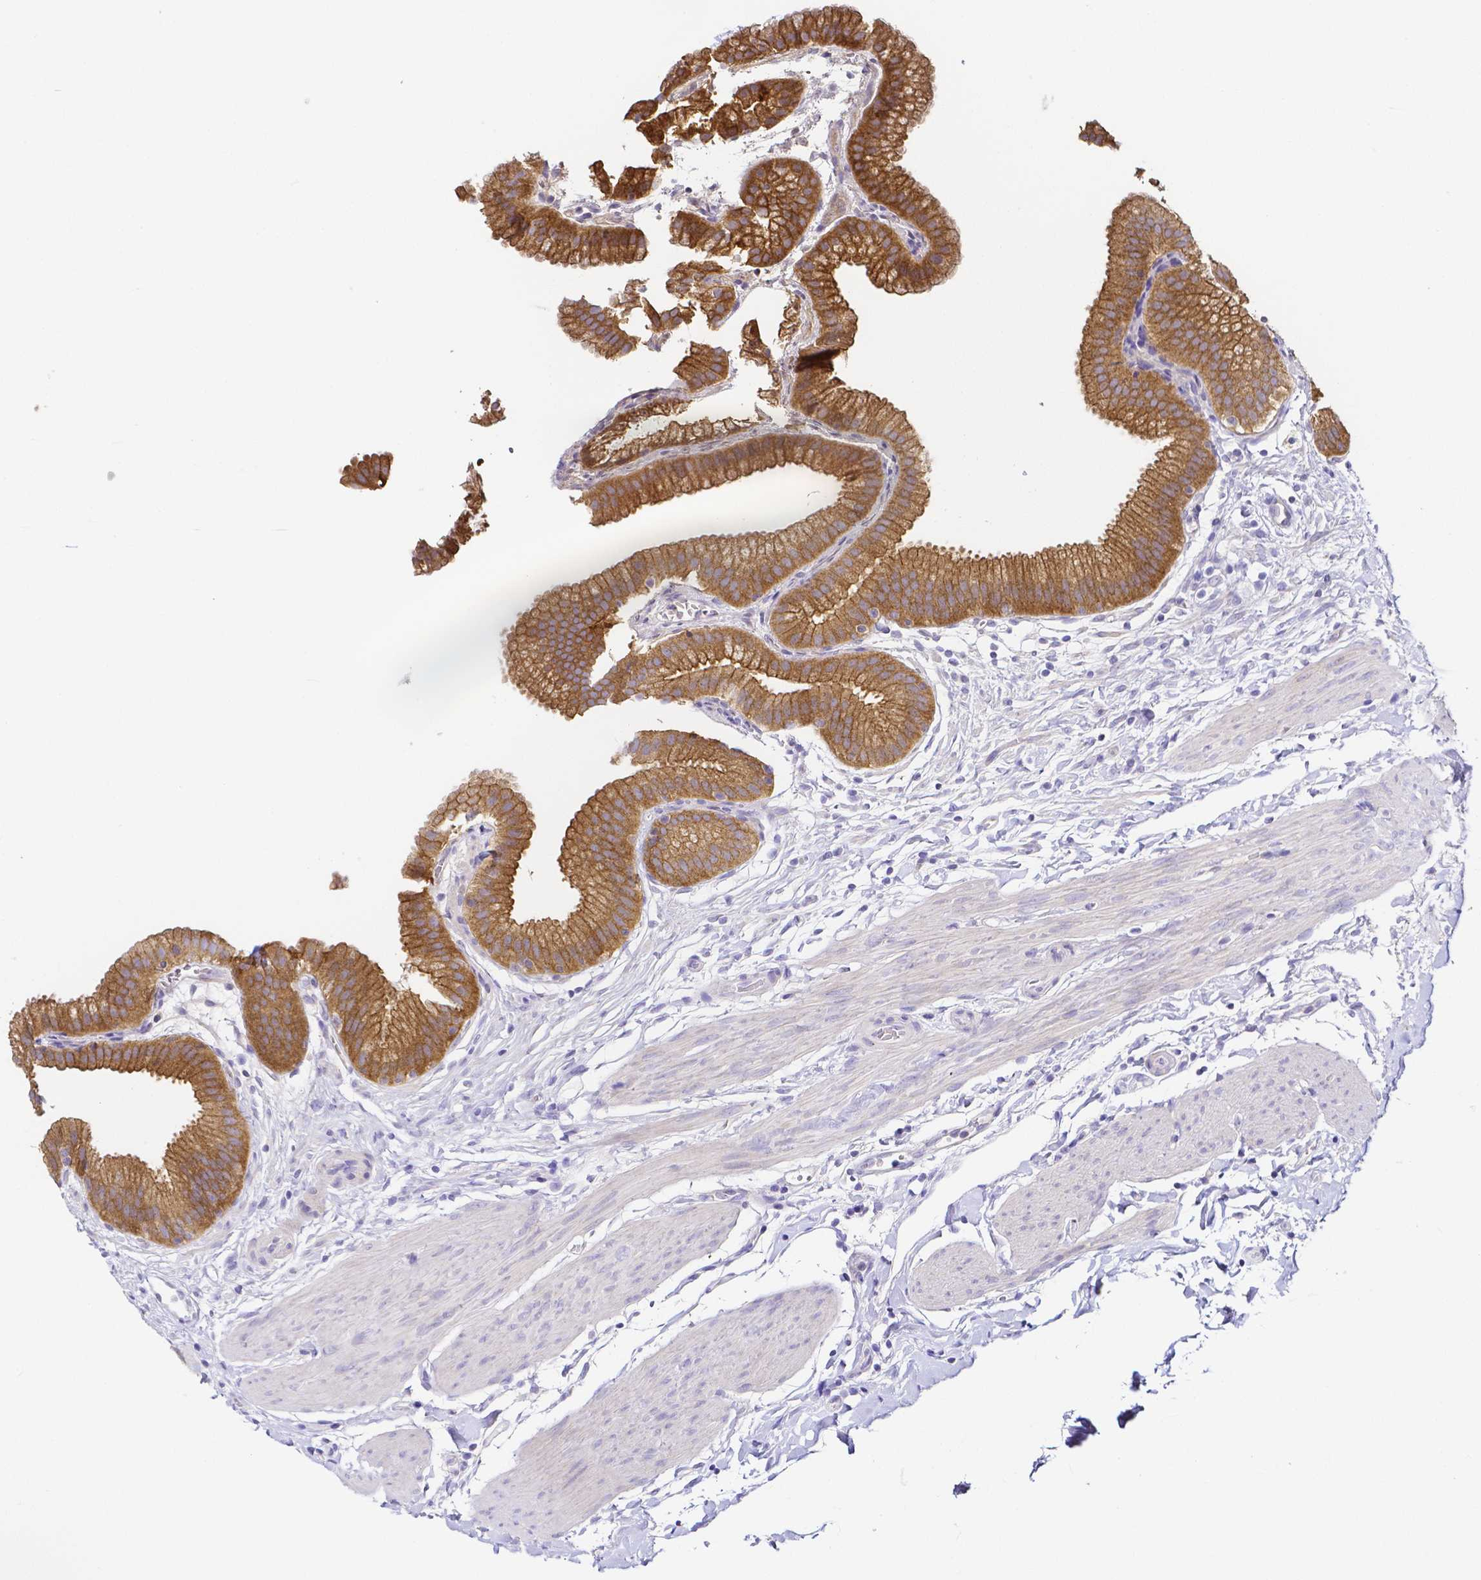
{"staining": {"intensity": "moderate", "quantity": ">75%", "location": "cytoplasmic/membranous"}, "tissue": "gallbladder", "cell_type": "Glandular cells", "image_type": "normal", "snomed": [{"axis": "morphology", "description": "Normal tissue, NOS"}, {"axis": "topography", "description": "Gallbladder"}], "caption": "A medium amount of moderate cytoplasmic/membranous positivity is appreciated in about >75% of glandular cells in unremarkable gallbladder.", "gene": "PKP3", "patient": {"sex": "female", "age": 63}}